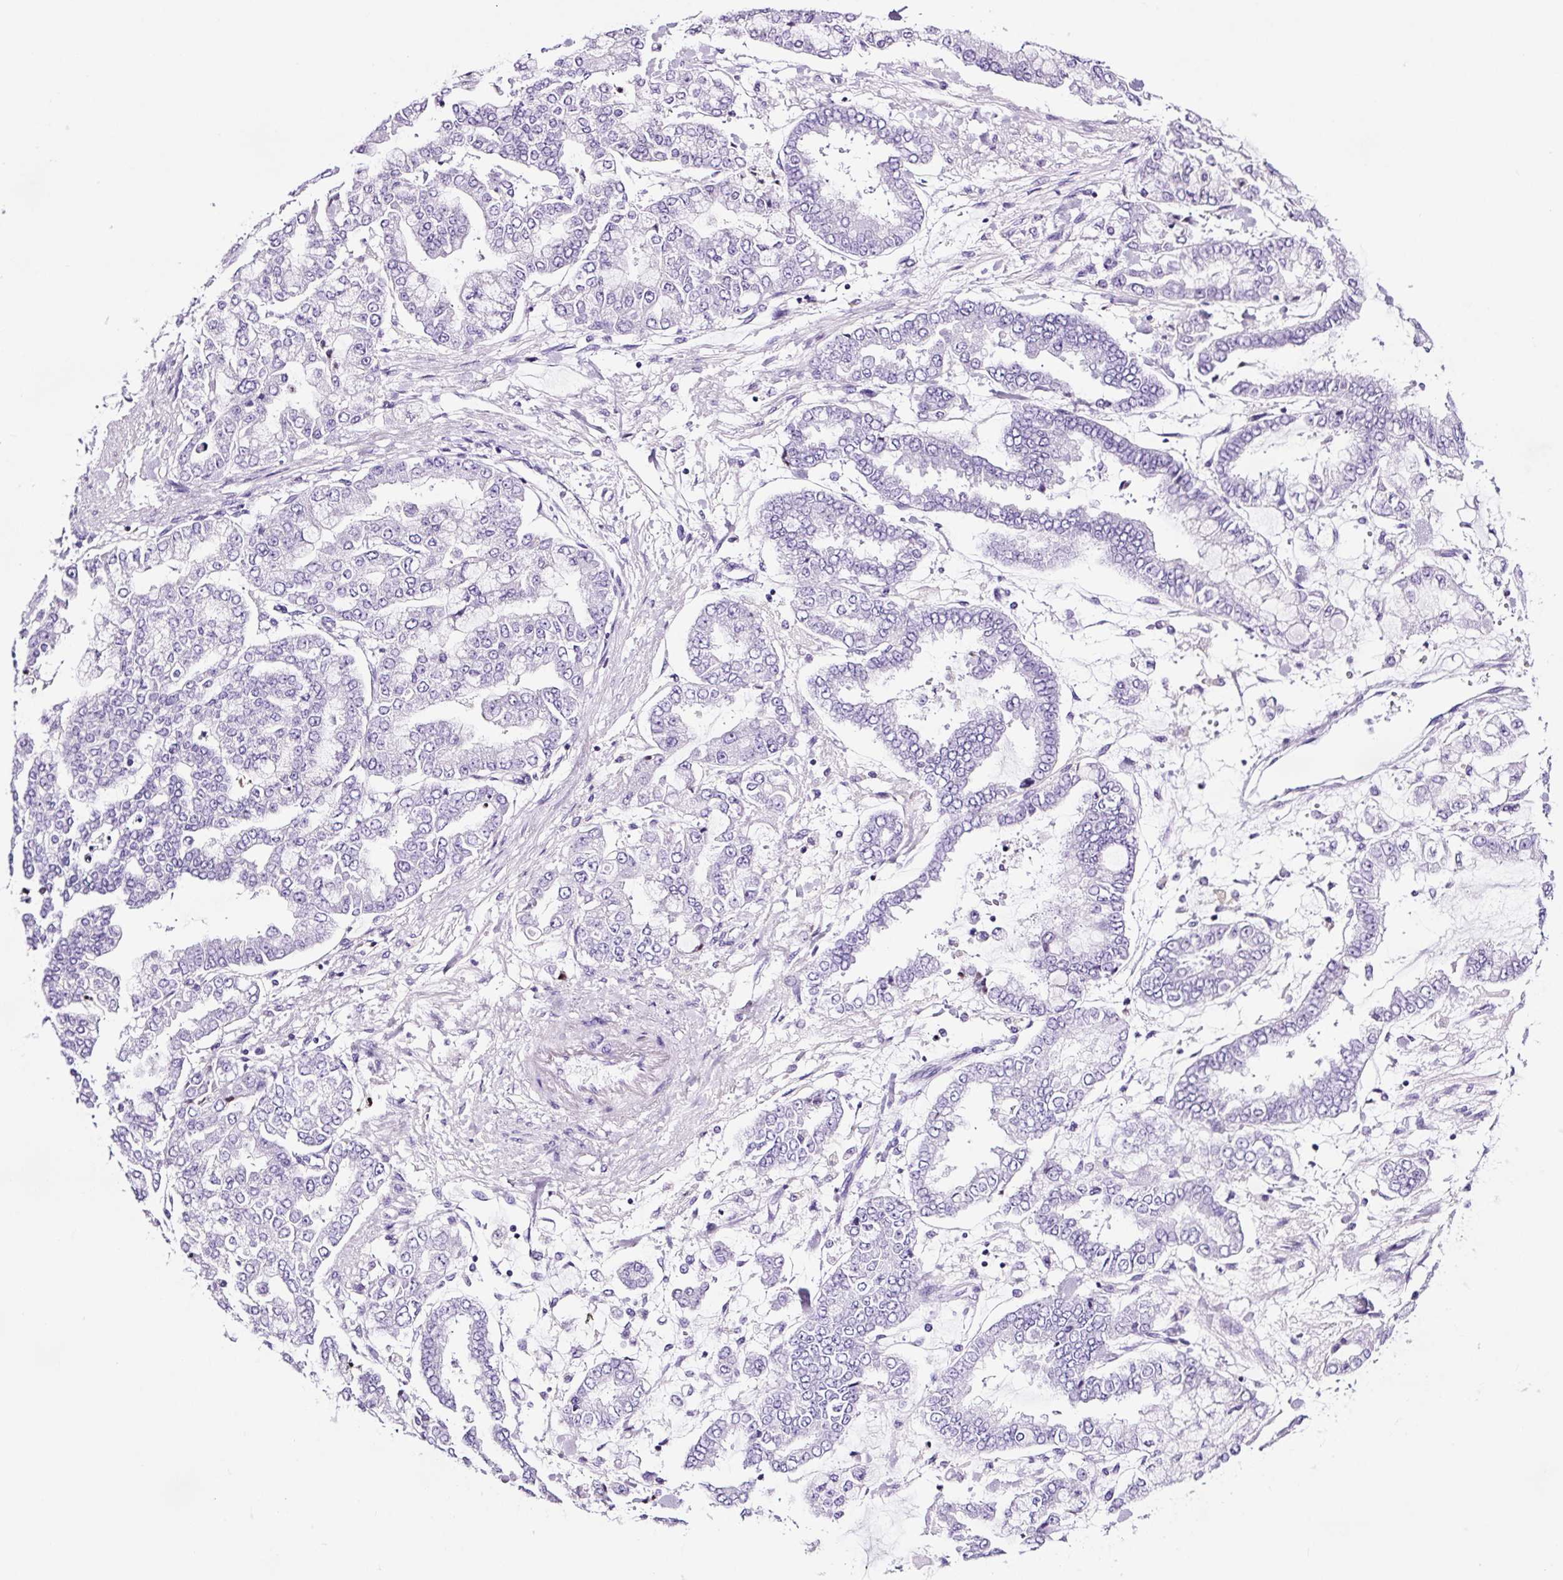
{"staining": {"intensity": "negative", "quantity": "none", "location": "none"}, "tissue": "stomach cancer", "cell_type": "Tumor cells", "image_type": "cancer", "snomed": [{"axis": "morphology", "description": "Normal tissue, NOS"}, {"axis": "morphology", "description": "Adenocarcinoma, NOS"}, {"axis": "topography", "description": "Stomach, upper"}, {"axis": "topography", "description": "Stomach"}], "caption": "Immunohistochemistry (IHC) micrograph of neoplastic tissue: stomach cancer (adenocarcinoma) stained with DAB (3,3'-diaminobenzidine) displays no significant protein expression in tumor cells.", "gene": "FBXL7", "patient": {"sex": "male", "age": 76}}